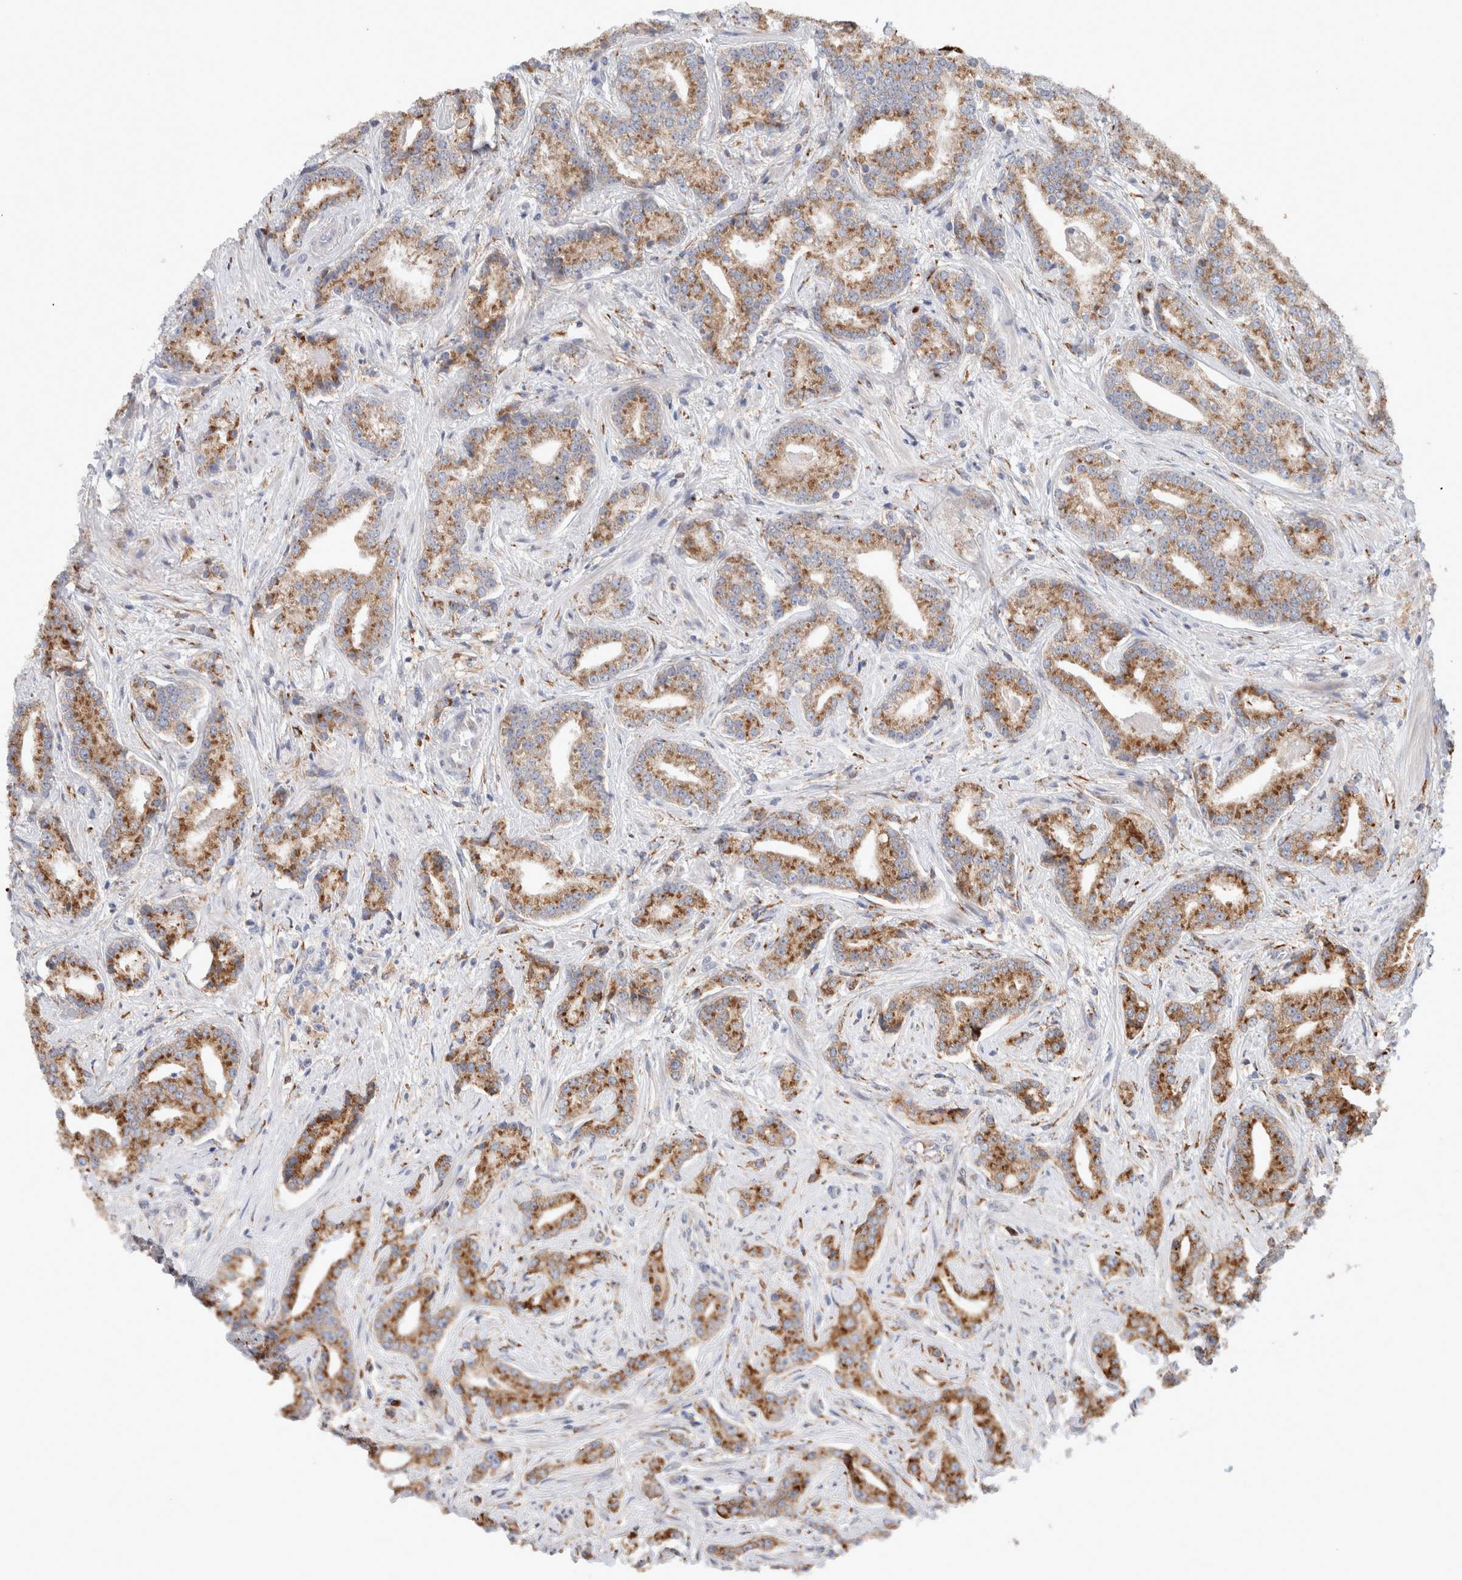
{"staining": {"intensity": "moderate", "quantity": ">75%", "location": "cytoplasmic/membranous"}, "tissue": "prostate cancer", "cell_type": "Tumor cells", "image_type": "cancer", "snomed": [{"axis": "morphology", "description": "Adenocarcinoma, Low grade"}, {"axis": "topography", "description": "Prostate"}], "caption": "High-magnification brightfield microscopy of prostate cancer stained with DAB (brown) and counterstained with hematoxylin (blue). tumor cells exhibit moderate cytoplasmic/membranous expression is seen in about>75% of cells.", "gene": "P4HA1", "patient": {"sex": "male", "age": 67}}